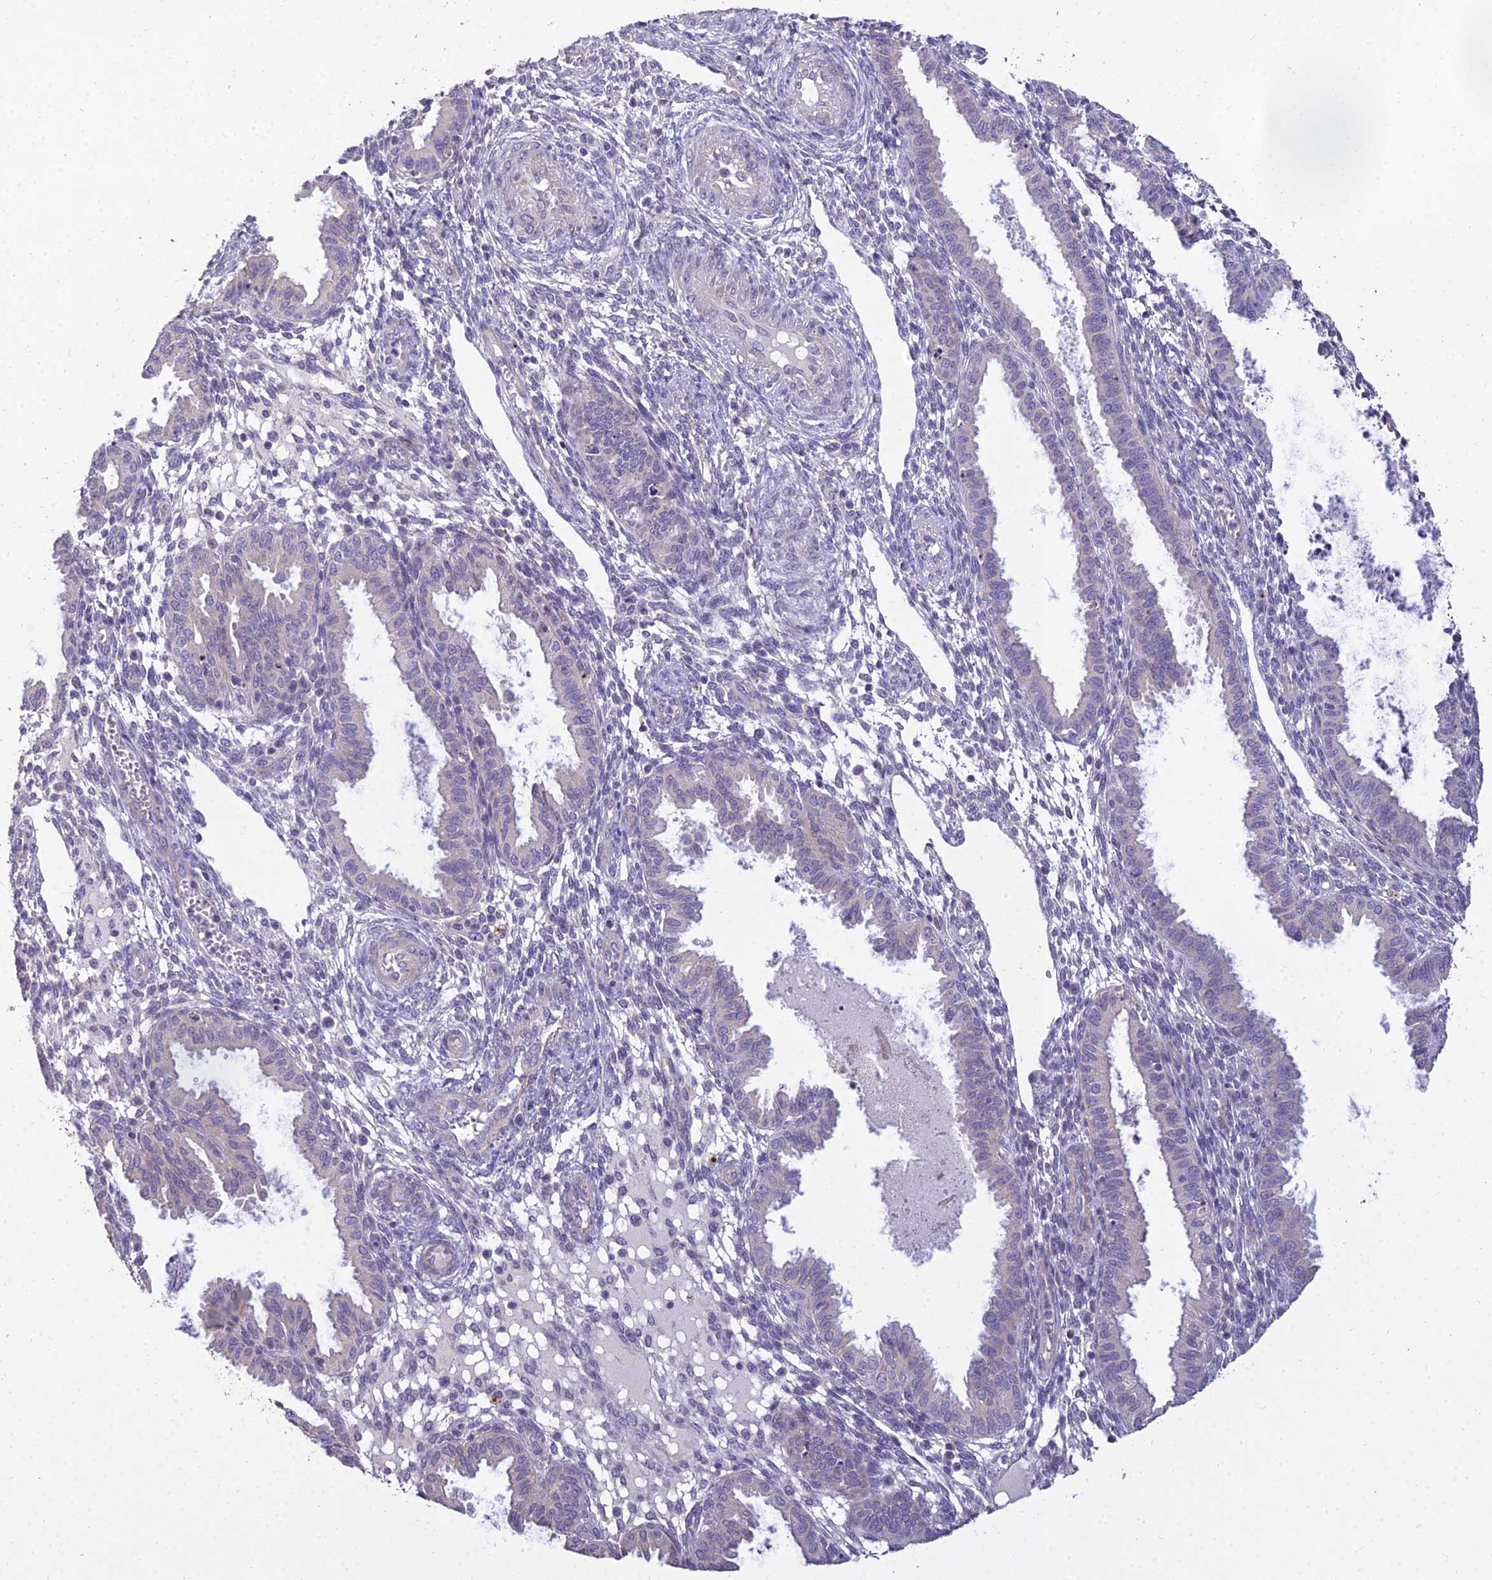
{"staining": {"intensity": "negative", "quantity": "none", "location": "none"}, "tissue": "endometrium", "cell_type": "Cells in endometrial stroma", "image_type": "normal", "snomed": [{"axis": "morphology", "description": "Normal tissue, NOS"}, {"axis": "topography", "description": "Endometrium"}], "caption": "DAB immunohistochemical staining of benign endometrium demonstrates no significant staining in cells in endometrial stroma.", "gene": "ARL8A", "patient": {"sex": "female", "age": 33}}